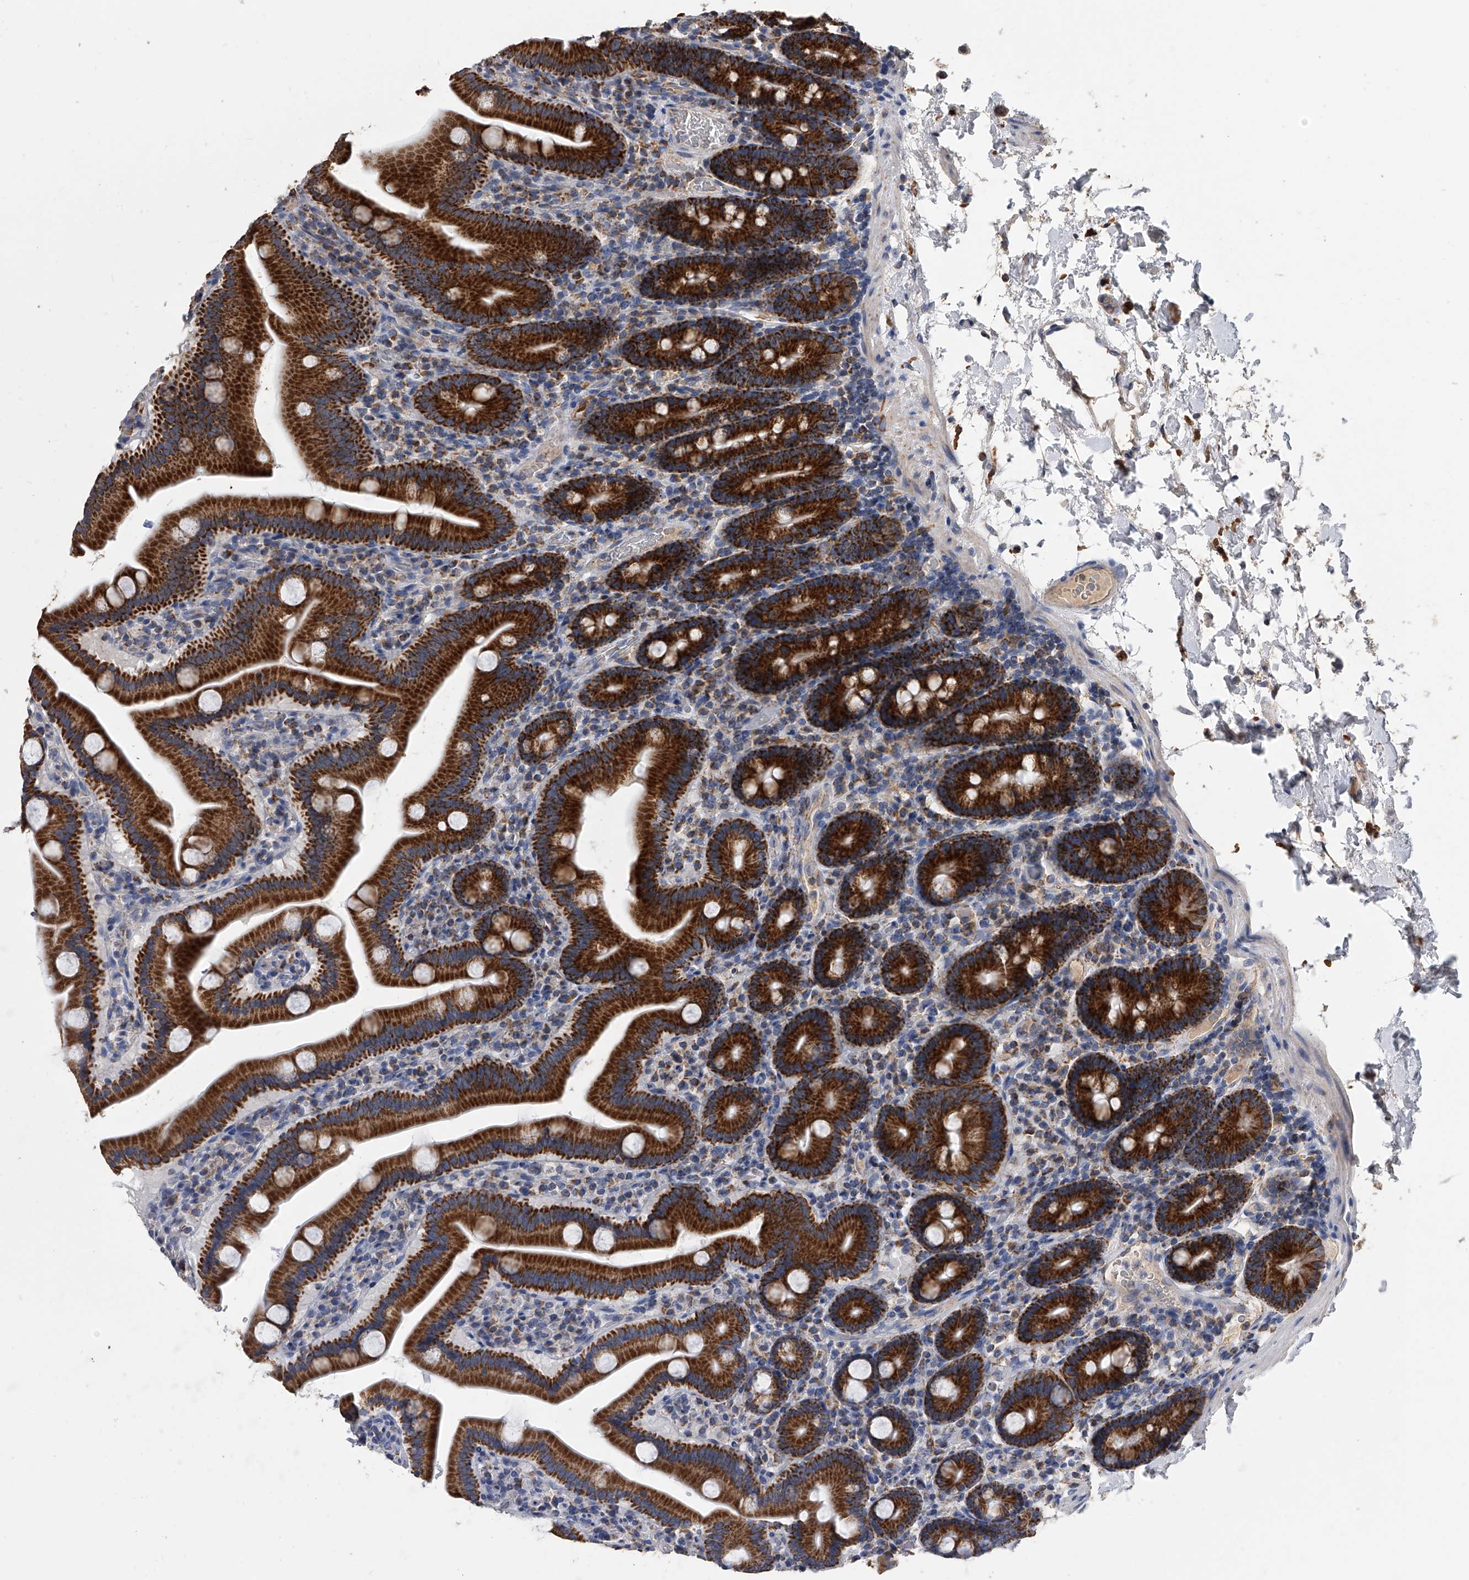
{"staining": {"intensity": "strong", "quantity": ">75%", "location": "cytoplasmic/membranous"}, "tissue": "duodenum", "cell_type": "Glandular cells", "image_type": "normal", "snomed": [{"axis": "morphology", "description": "Normal tissue, NOS"}, {"axis": "topography", "description": "Duodenum"}], "caption": "Immunohistochemical staining of unremarkable duodenum reveals strong cytoplasmic/membranous protein positivity in about >75% of glandular cells. Using DAB (3,3'-diaminobenzidine) (brown) and hematoxylin (blue) stains, captured at high magnification using brightfield microscopy.", "gene": "MRPL28", "patient": {"sex": "male", "age": 55}}